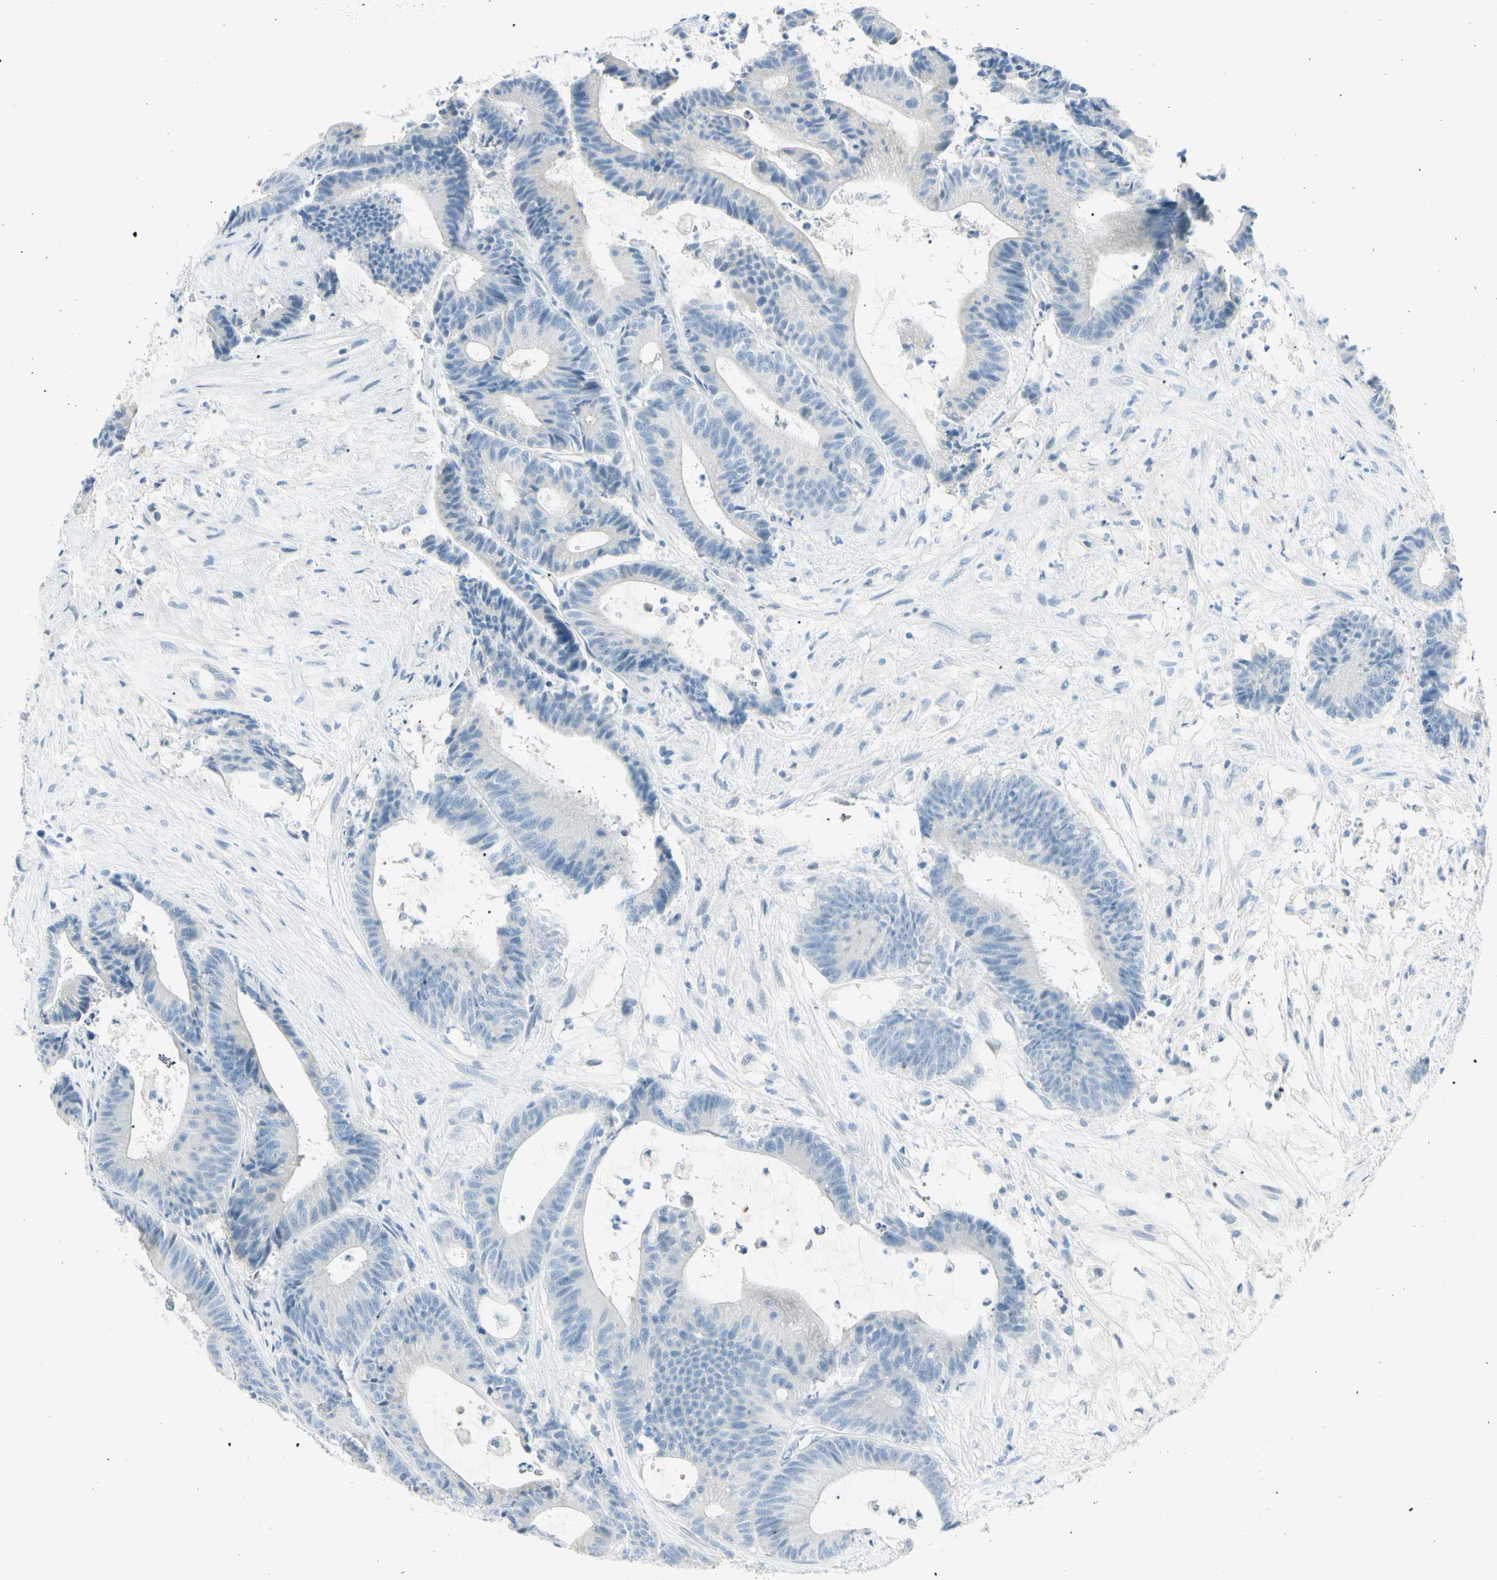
{"staining": {"intensity": "negative", "quantity": "none", "location": "none"}, "tissue": "colorectal cancer", "cell_type": "Tumor cells", "image_type": "cancer", "snomed": [{"axis": "morphology", "description": "Adenocarcinoma, NOS"}, {"axis": "topography", "description": "Colon"}], "caption": "Tumor cells show no significant protein positivity in adenocarcinoma (colorectal).", "gene": "SLC6A15", "patient": {"sex": "female", "age": 84}}